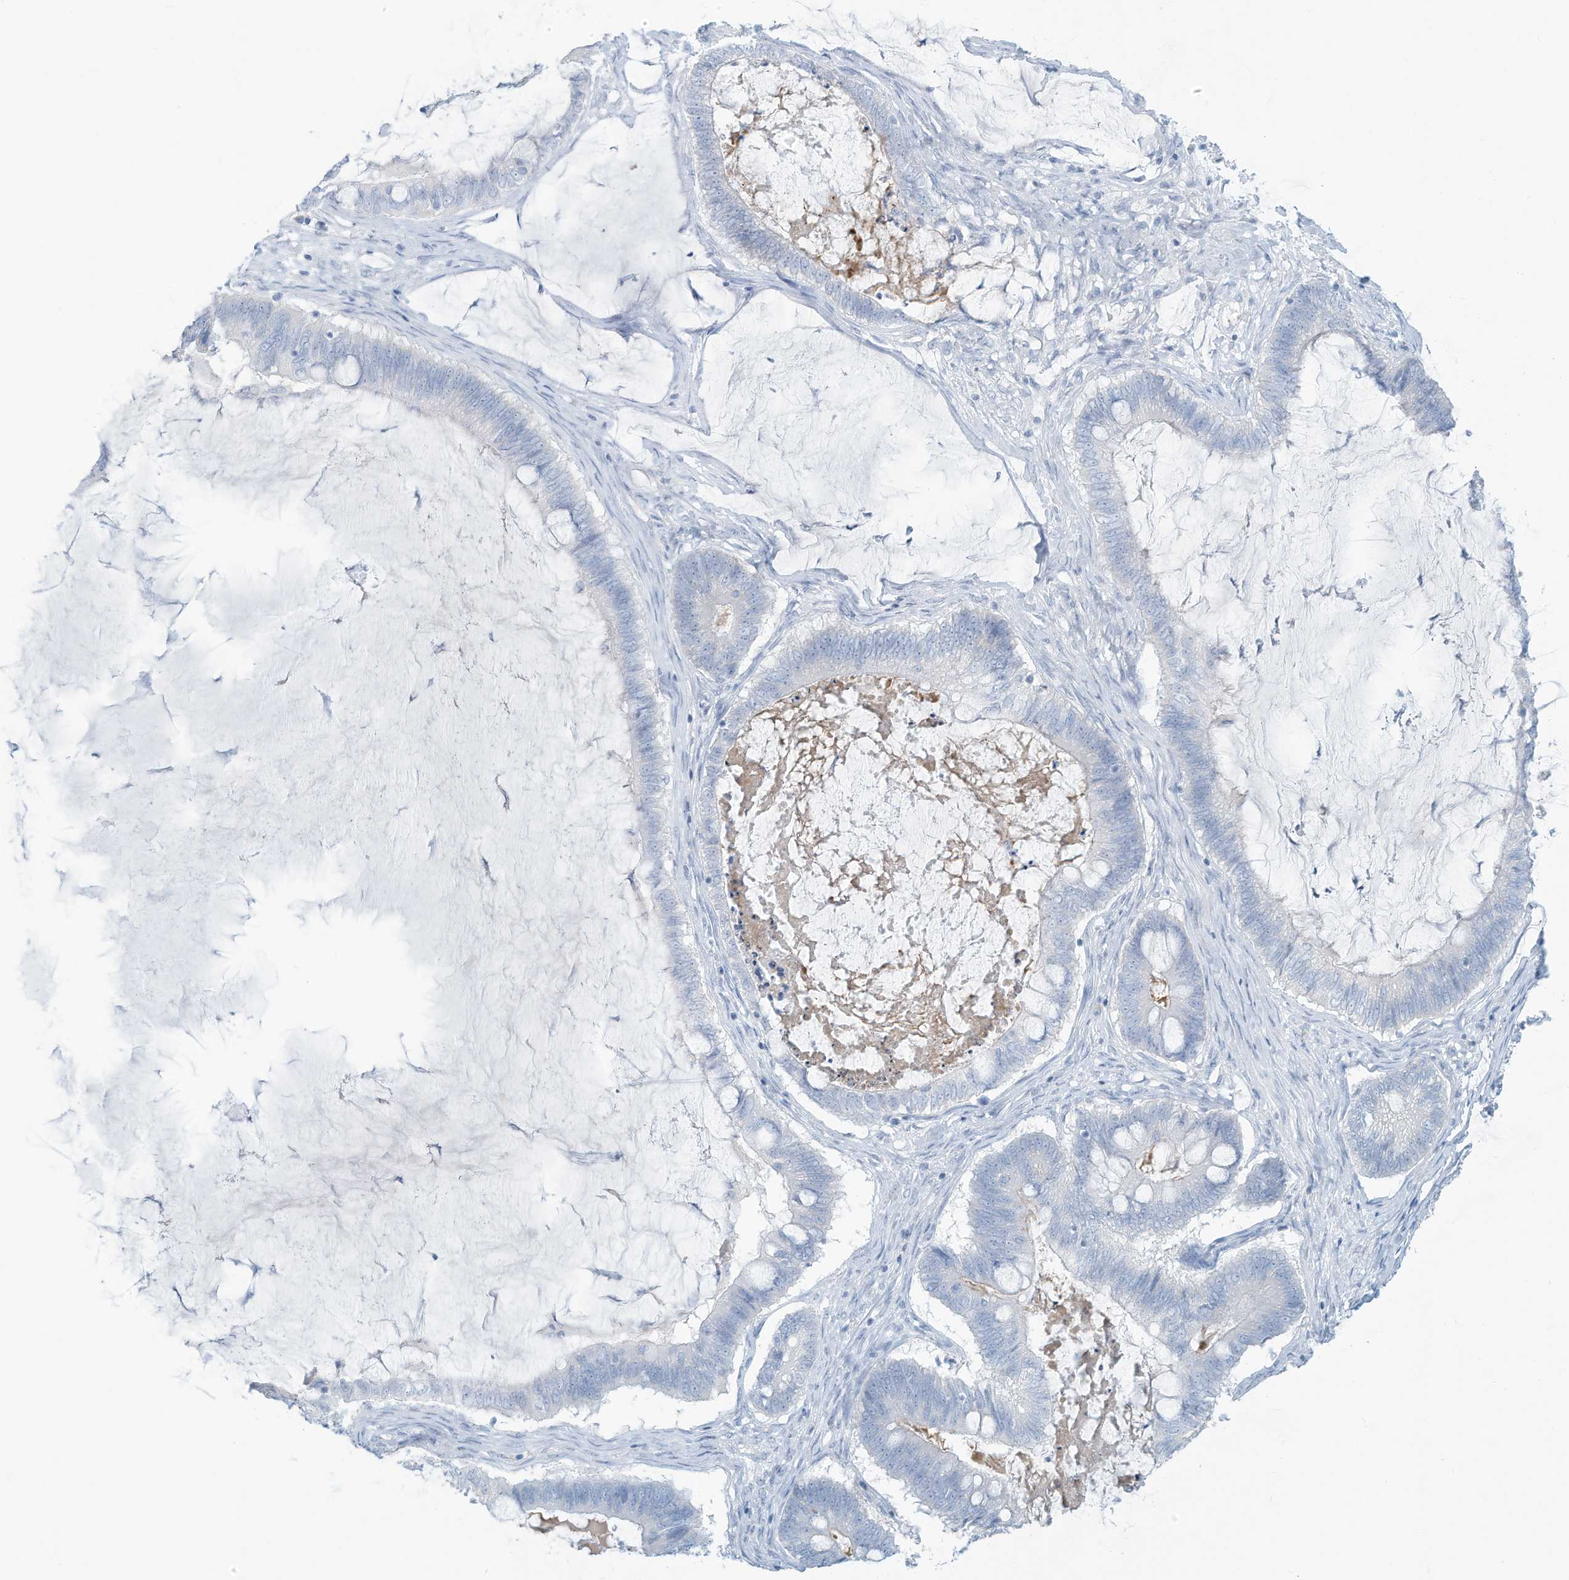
{"staining": {"intensity": "negative", "quantity": "none", "location": "none"}, "tissue": "ovarian cancer", "cell_type": "Tumor cells", "image_type": "cancer", "snomed": [{"axis": "morphology", "description": "Cystadenocarcinoma, mucinous, NOS"}, {"axis": "topography", "description": "Ovary"}], "caption": "This is an IHC image of human ovarian cancer (mucinous cystadenocarcinoma). There is no staining in tumor cells.", "gene": "ERI2", "patient": {"sex": "female", "age": 61}}